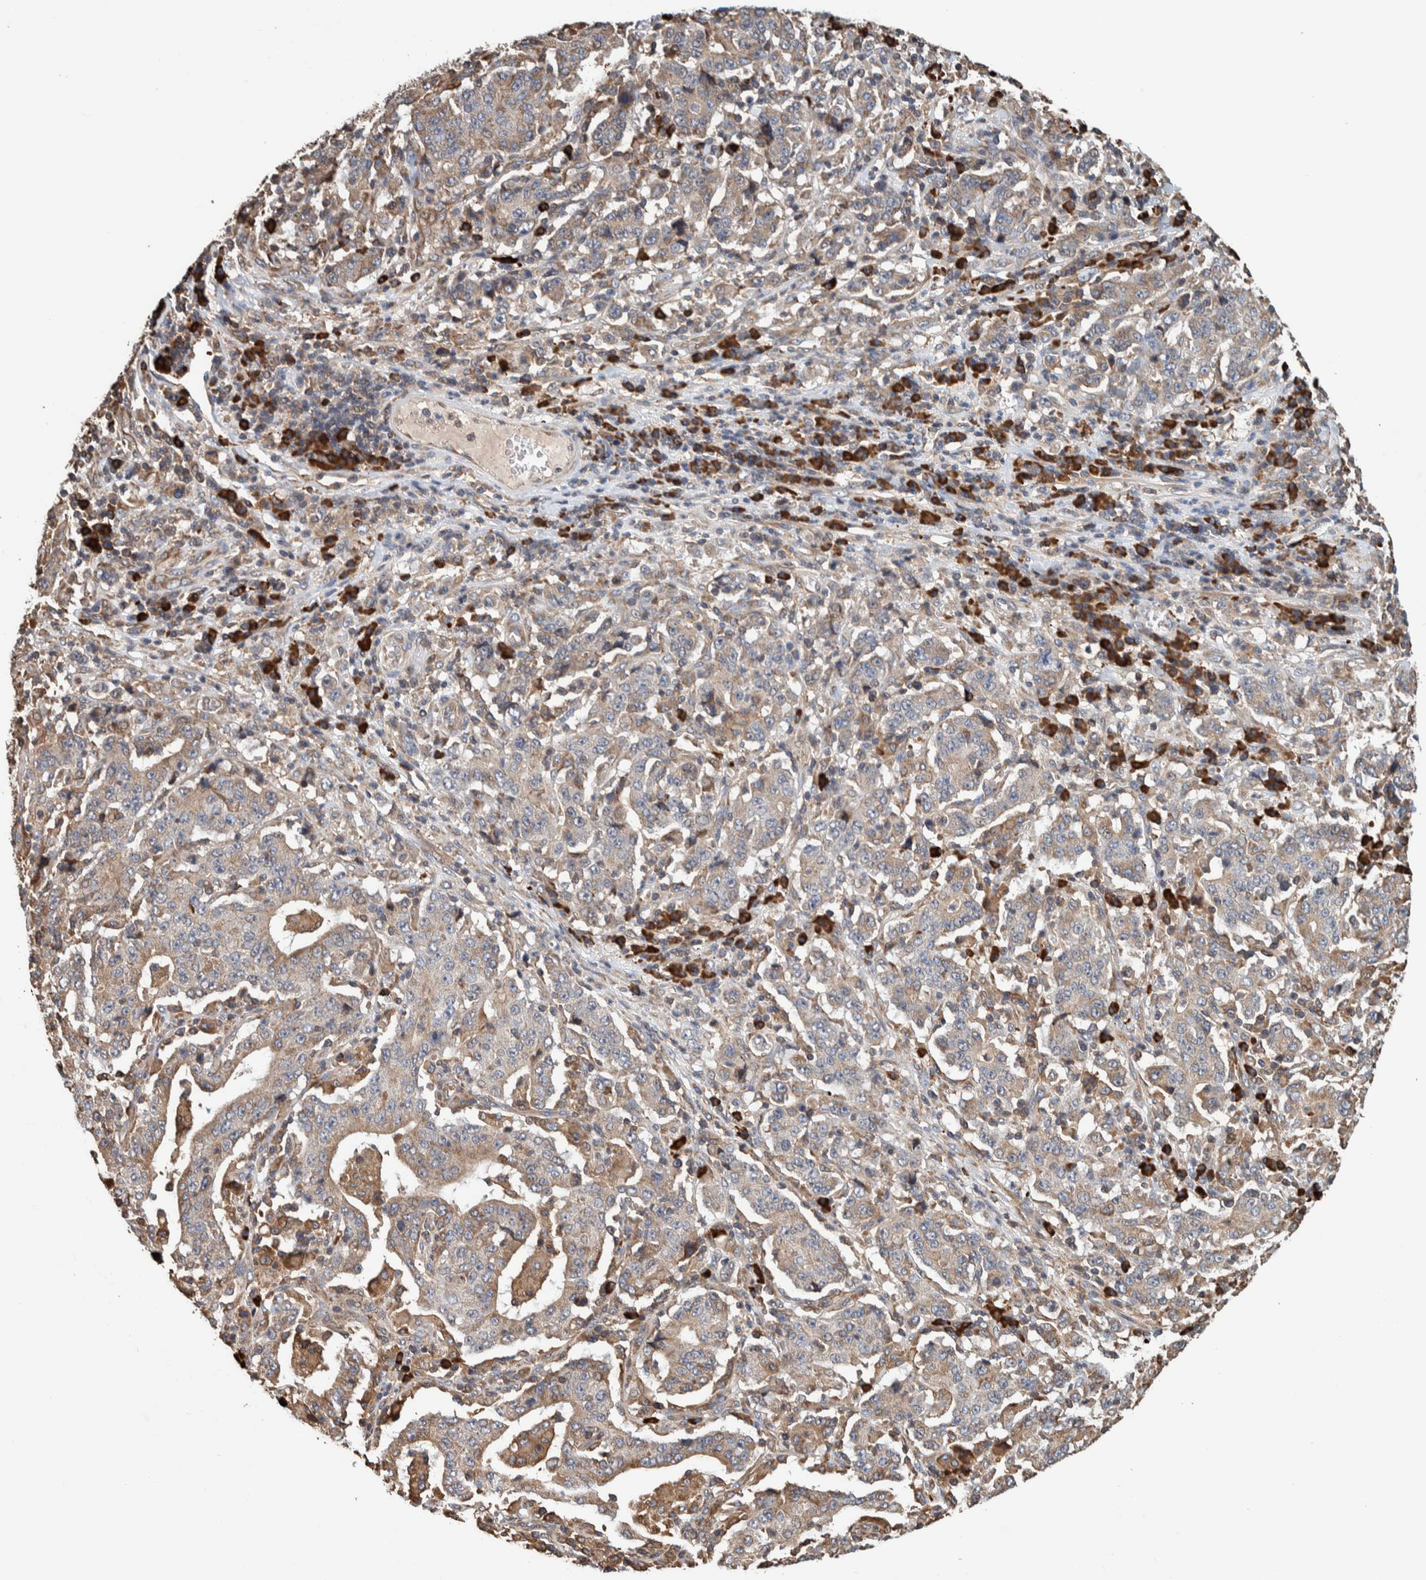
{"staining": {"intensity": "weak", "quantity": ">75%", "location": "cytoplasmic/membranous"}, "tissue": "stomach cancer", "cell_type": "Tumor cells", "image_type": "cancer", "snomed": [{"axis": "morphology", "description": "Normal tissue, NOS"}, {"axis": "morphology", "description": "Adenocarcinoma, NOS"}, {"axis": "topography", "description": "Stomach, upper"}, {"axis": "topography", "description": "Stomach"}], "caption": "DAB (3,3'-diaminobenzidine) immunohistochemical staining of human adenocarcinoma (stomach) shows weak cytoplasmic/membranous protein staining in about >75% of tumor cells.", "gene": "PLA2G3", "patient": {"sex": "male", "age": 59}}